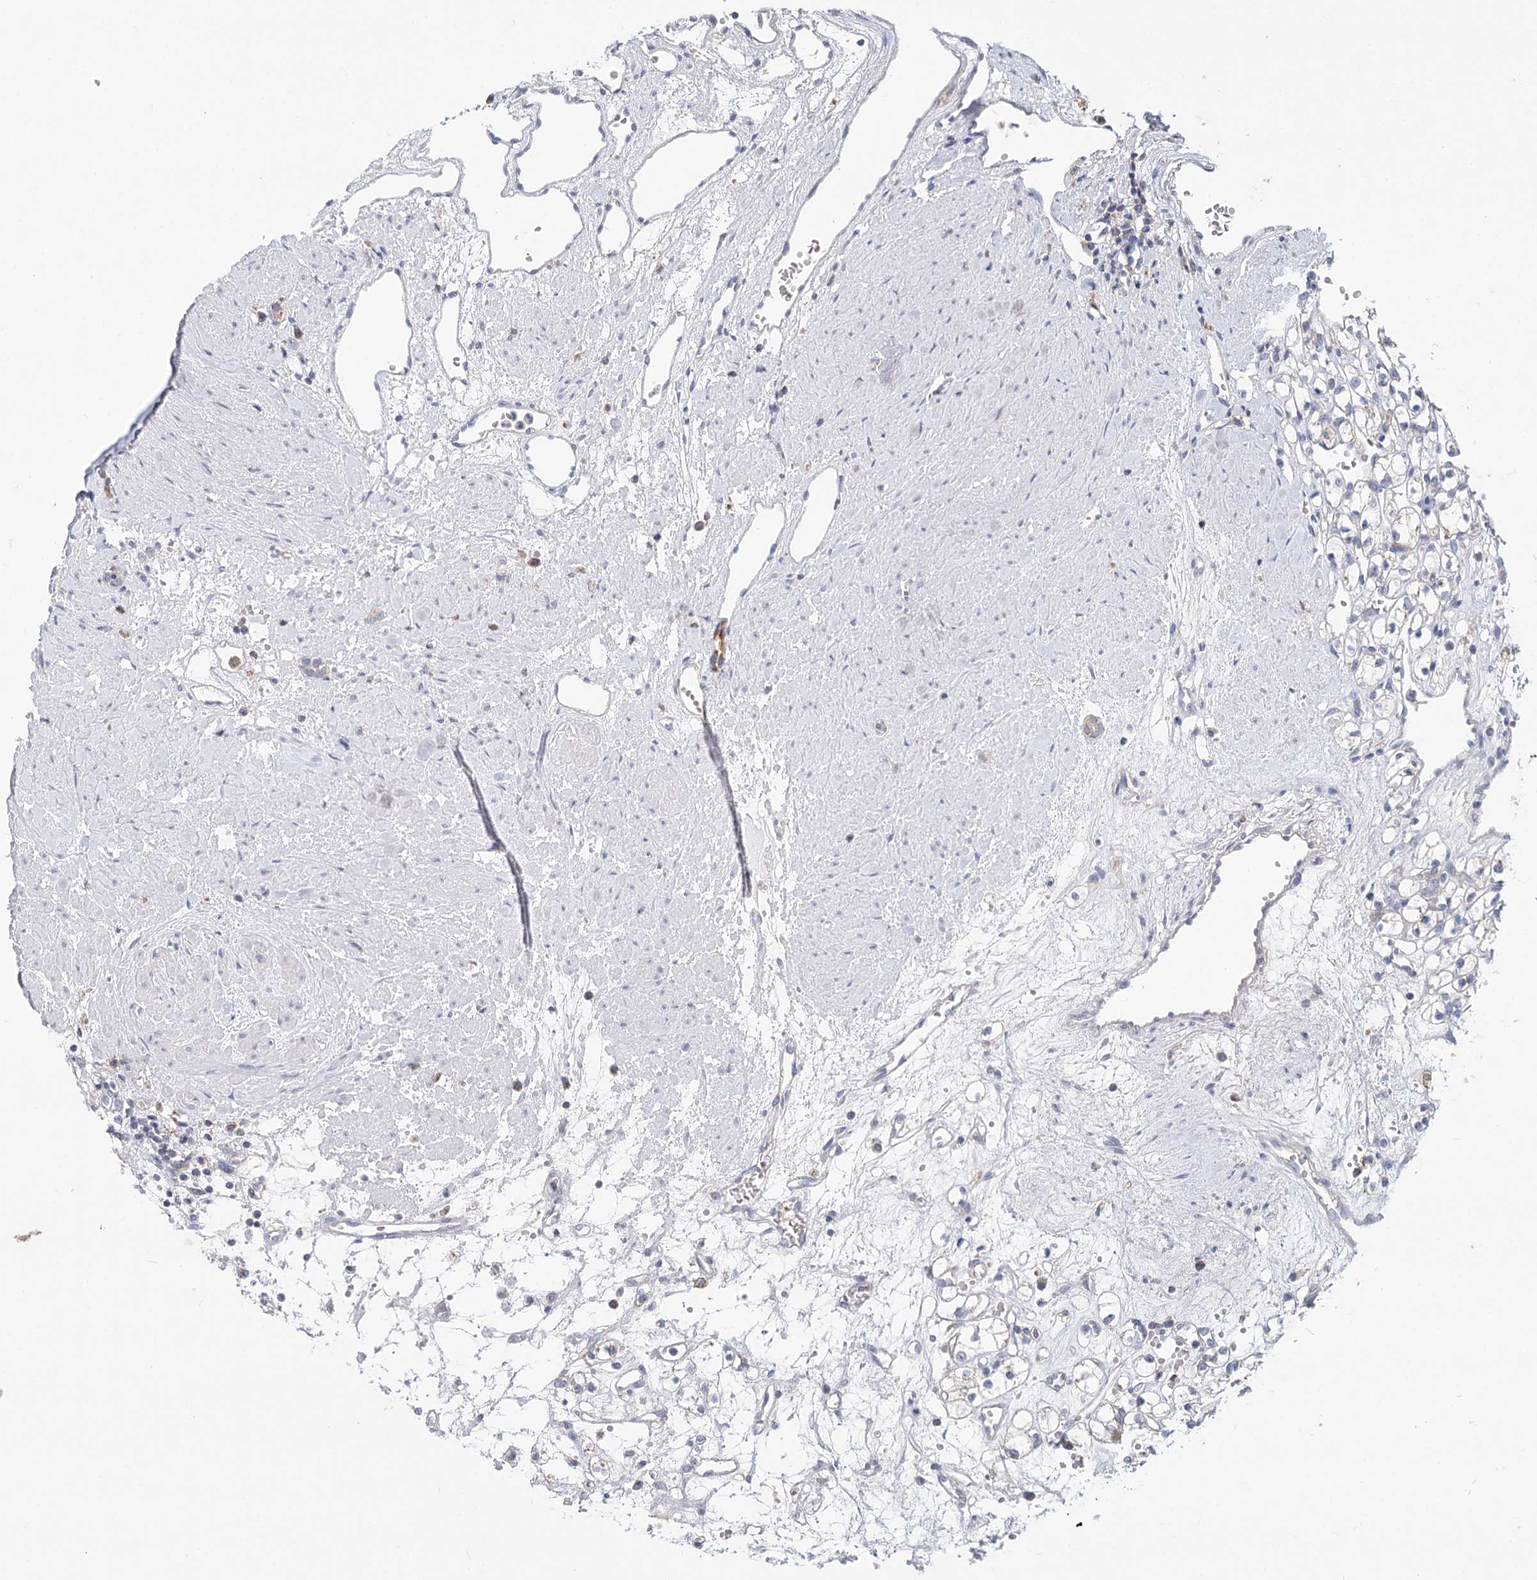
{"staining": {"intensity": "negative", "quantity": "none", "location": "none"}, "tissue": "renal cancer", "cell_type": "Tumor cells", "image_type": "cancer", "snomed": [{"axis": "morphology", "description": "Adenocarcinoma, NOS"}, {"axis": "topography", "description": "Kidney"}], "caption": "DAB (3,3'-diaminobenzidine) immunohistochemical staining of renal cancer reveals no significant expression in tumor cells.", "gene": "ARHGAP44", "patient": {"sex": "female", "age": 59}}